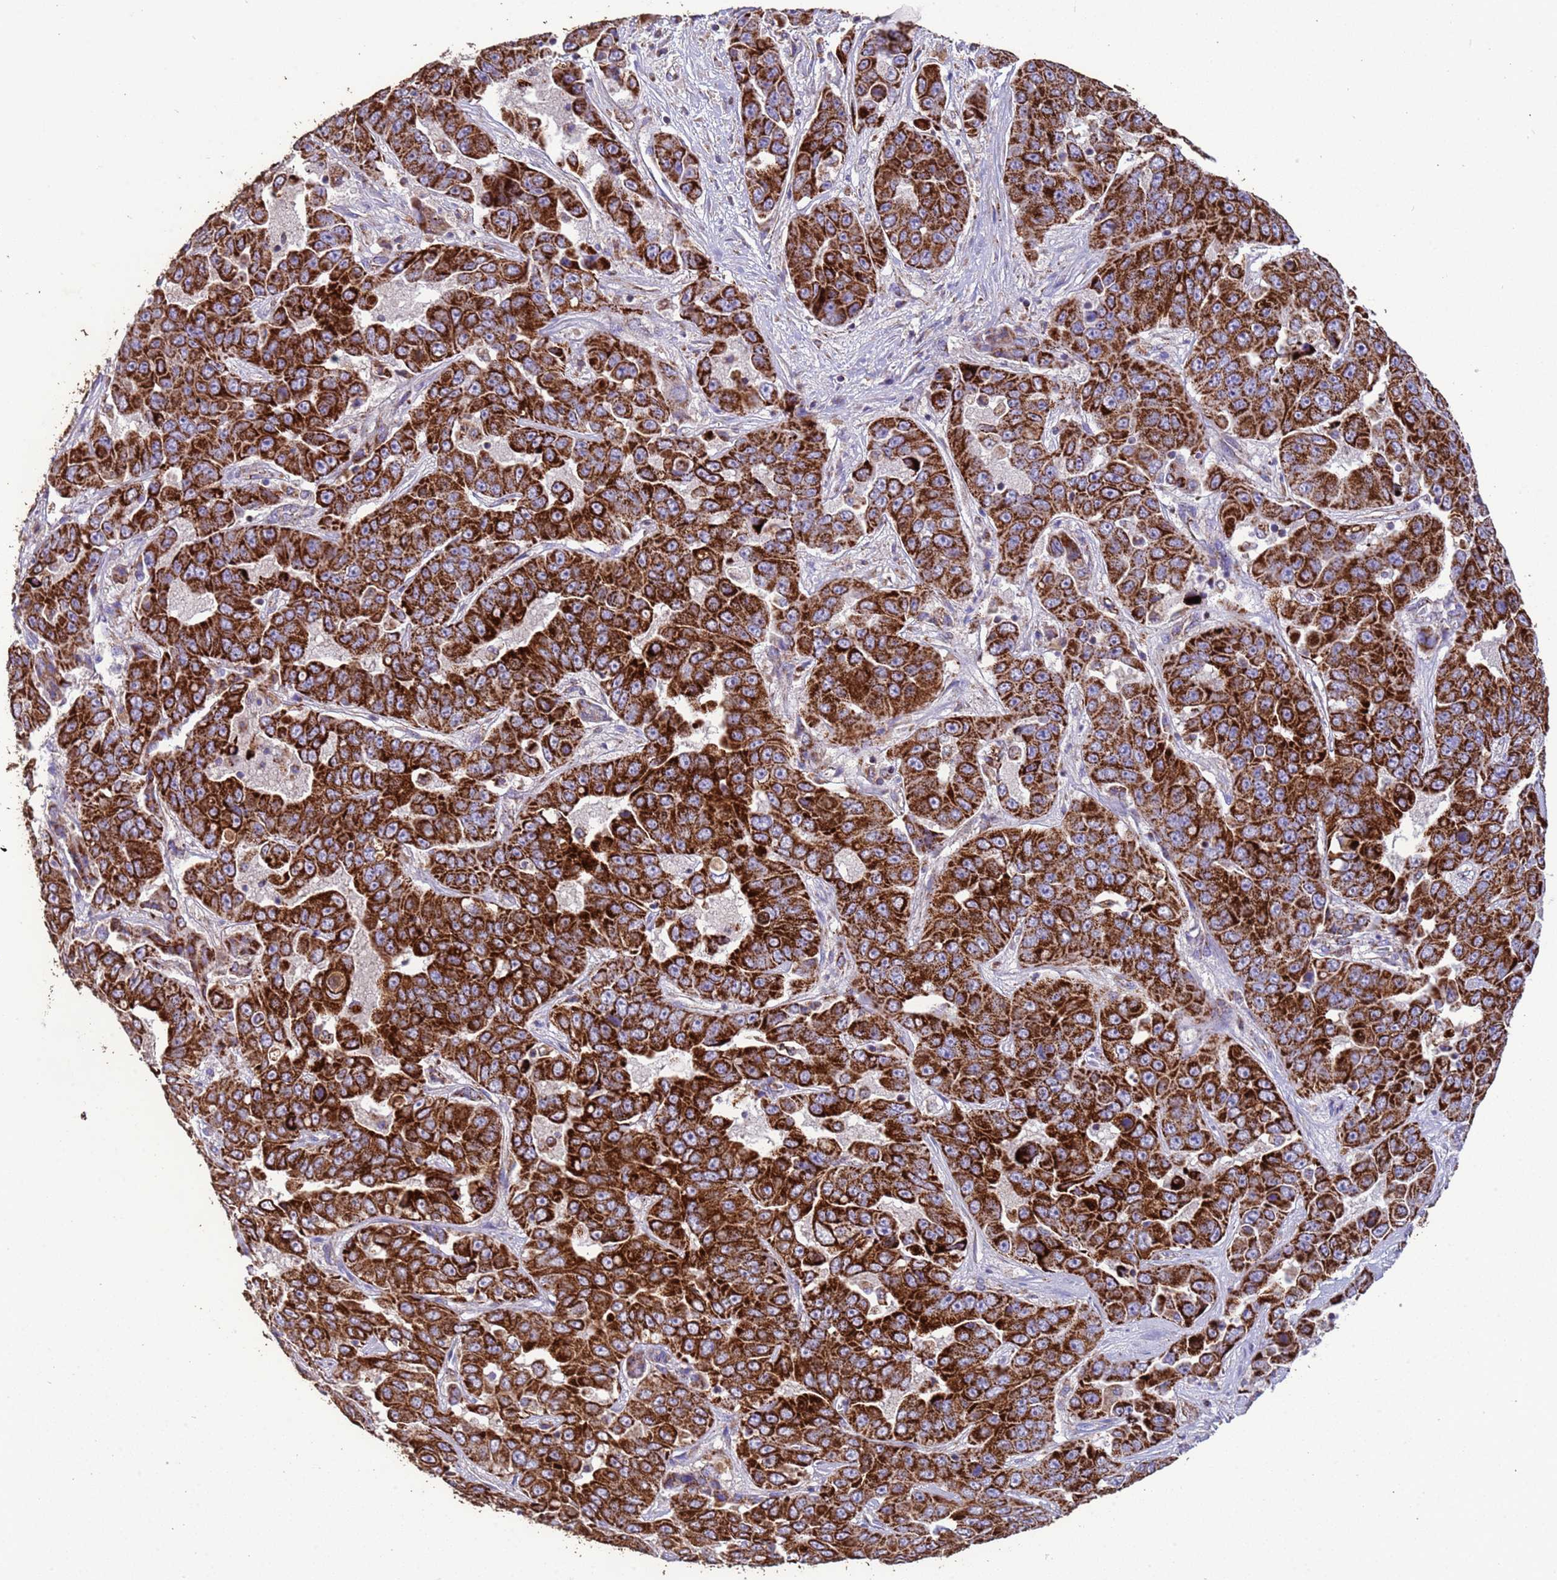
{"staining": {"intensity": "strong", "quantity": ">75%", "location": "cytoplasmic/membranous"}, "tissue": "liver cancer", "cell_type": "Tumor cells", "image_type": "cancer", "snomed": [{"axis": "morphology", "description": "Cholangiocarcinoma"}, {"axis": "topography", "description": "Liver"}], "caption": "A brown stain labels strong cytoplasmic/membranous expression of a protein in human liver cancer tumor cells.", "gene": "ZNFX1", "patient": {"sex": "female", "age": 52}}